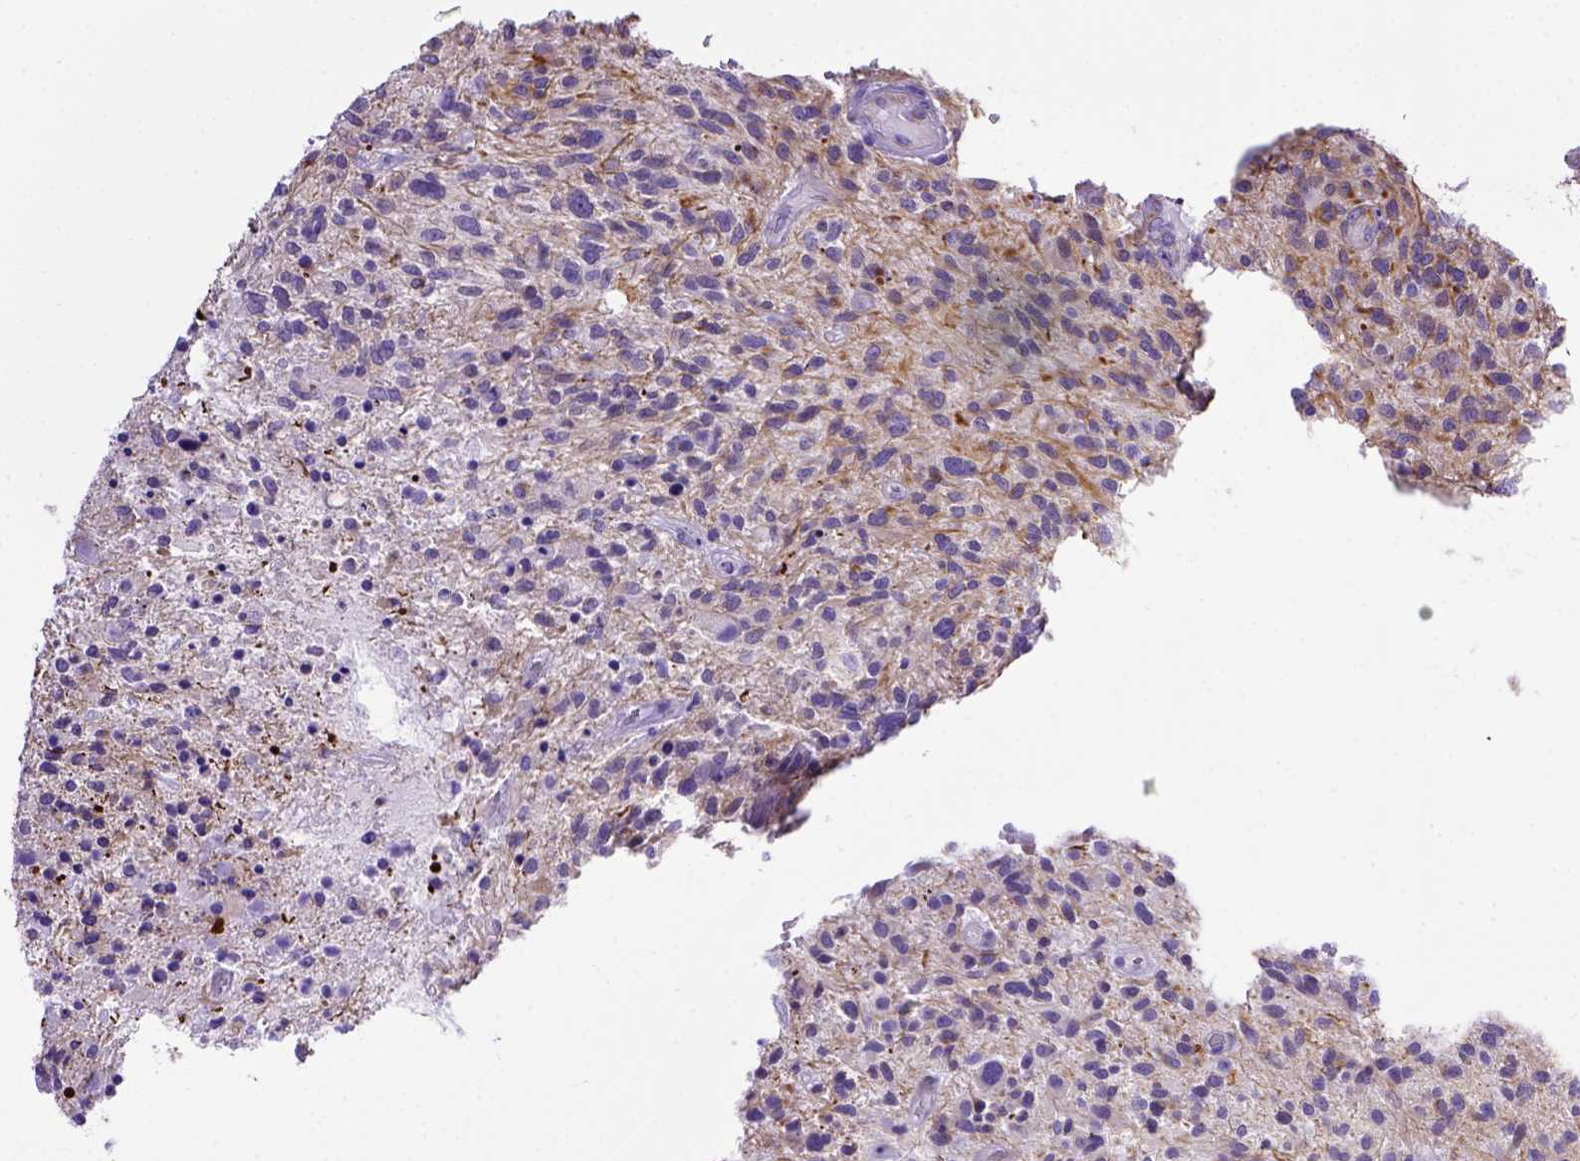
{"staining": {"intensity": "negative", "quantity": "none", "location": "none"}, "tissue": "glioma", "cell_type": "Tumor cells", "image_type": "cancer", "snomed": [{"axis": "morphology", "description": "Glioma, malignant, High grade"}, {"axis": "topography", "description": "Brain"}], "caption": "DAB immunohistochemical staining of human glioma displays no significant staining in tumor cells. (Immunohistochemistry, brightfield microscopy, high magnification).", "gene": "ADAM12", "patient": {"sex": "male", "age": 47}}